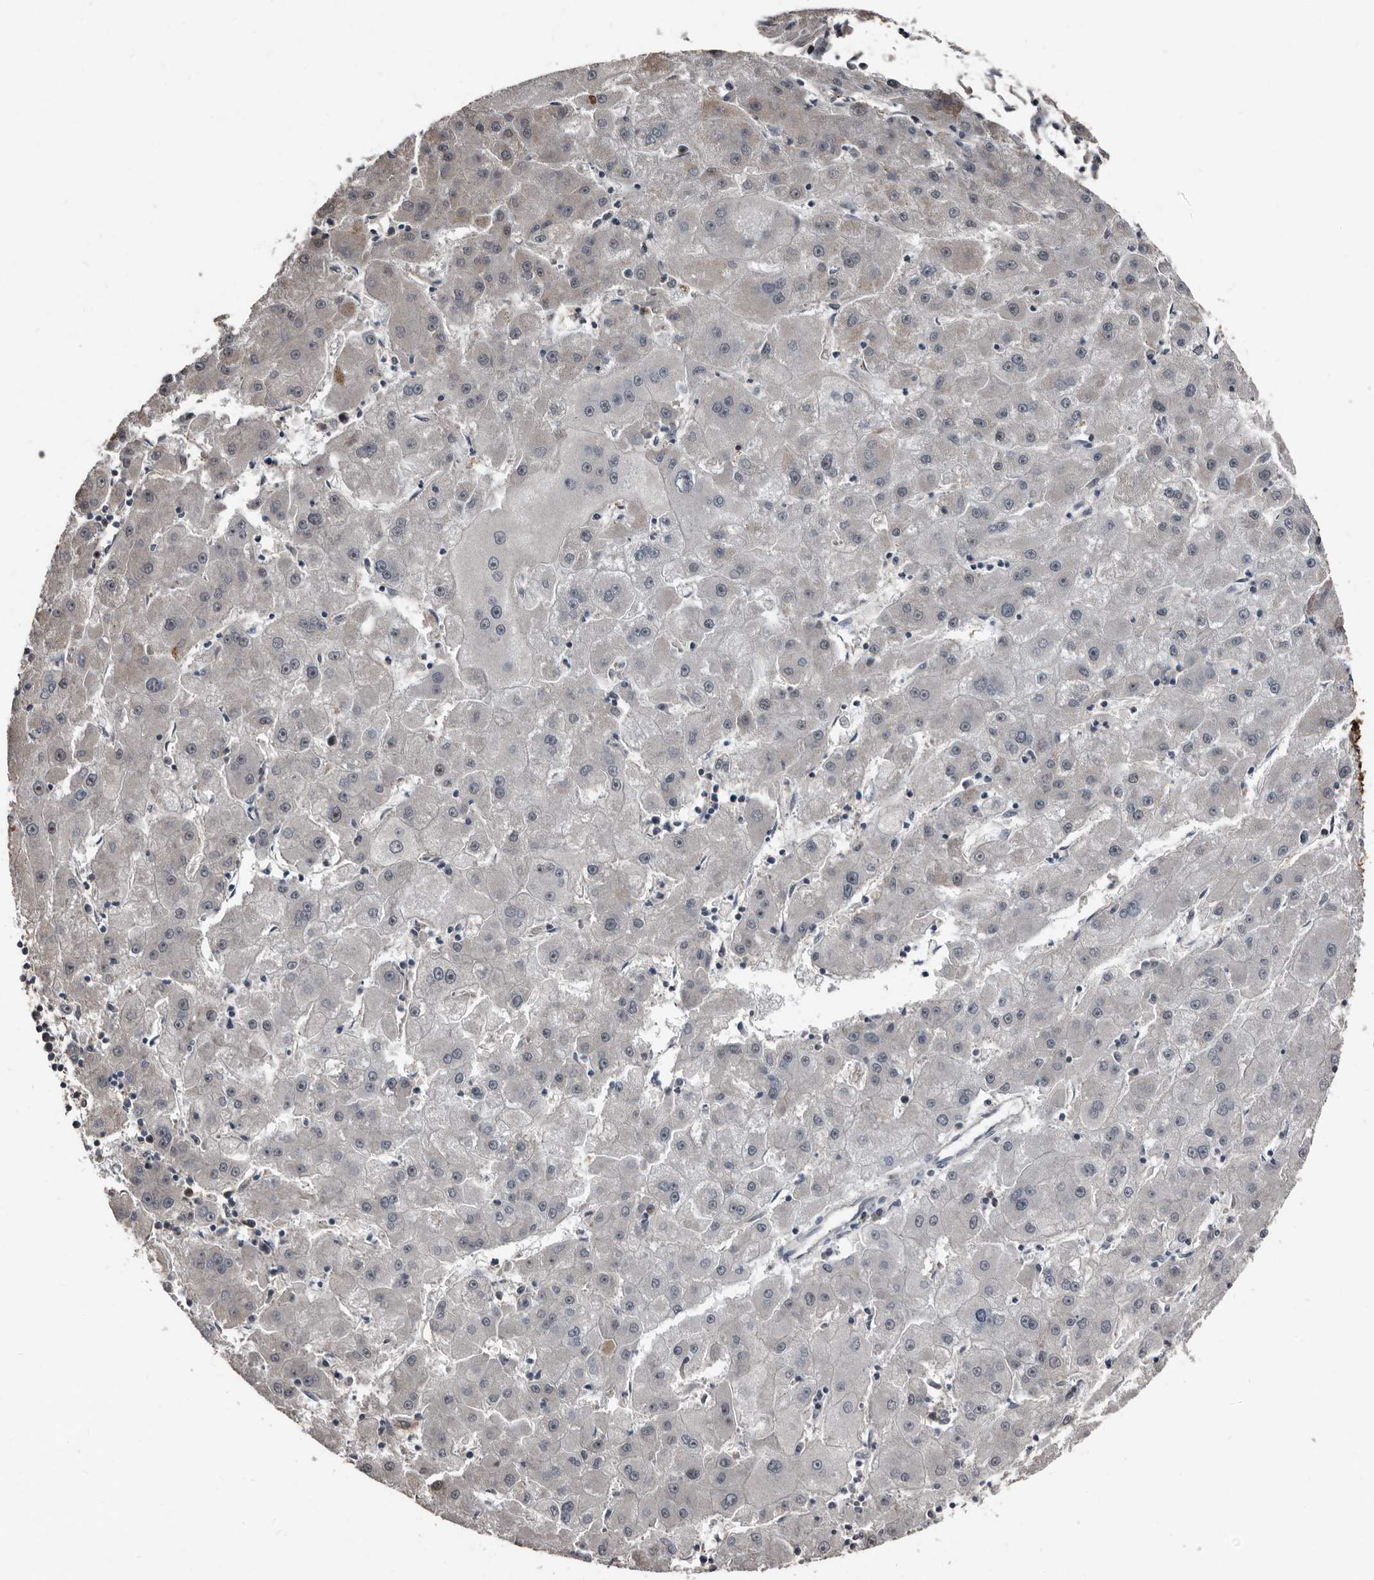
{"staining": {"intensity": "negative", "quantity": "none", "location": "none"}, "tissue": "liver cancer", "cell_type": "Tumor cells", "image_type": "cancer", "snomed": [{"axis": "morphology", "description": "Carcinoma, Hepatocellular, NOS"}, {"axis": "topography", "description": "Liver"}], "caption": "Liver cancer (hepatocellular carcinoma) was stained to show a protein in brown. There is no significant positivity in tumor cells. (DAB IHC visualized using brightfield microscopy, high magnification).", "gene": "DHPS", "patient": {"sex": "male", "age": 72}}